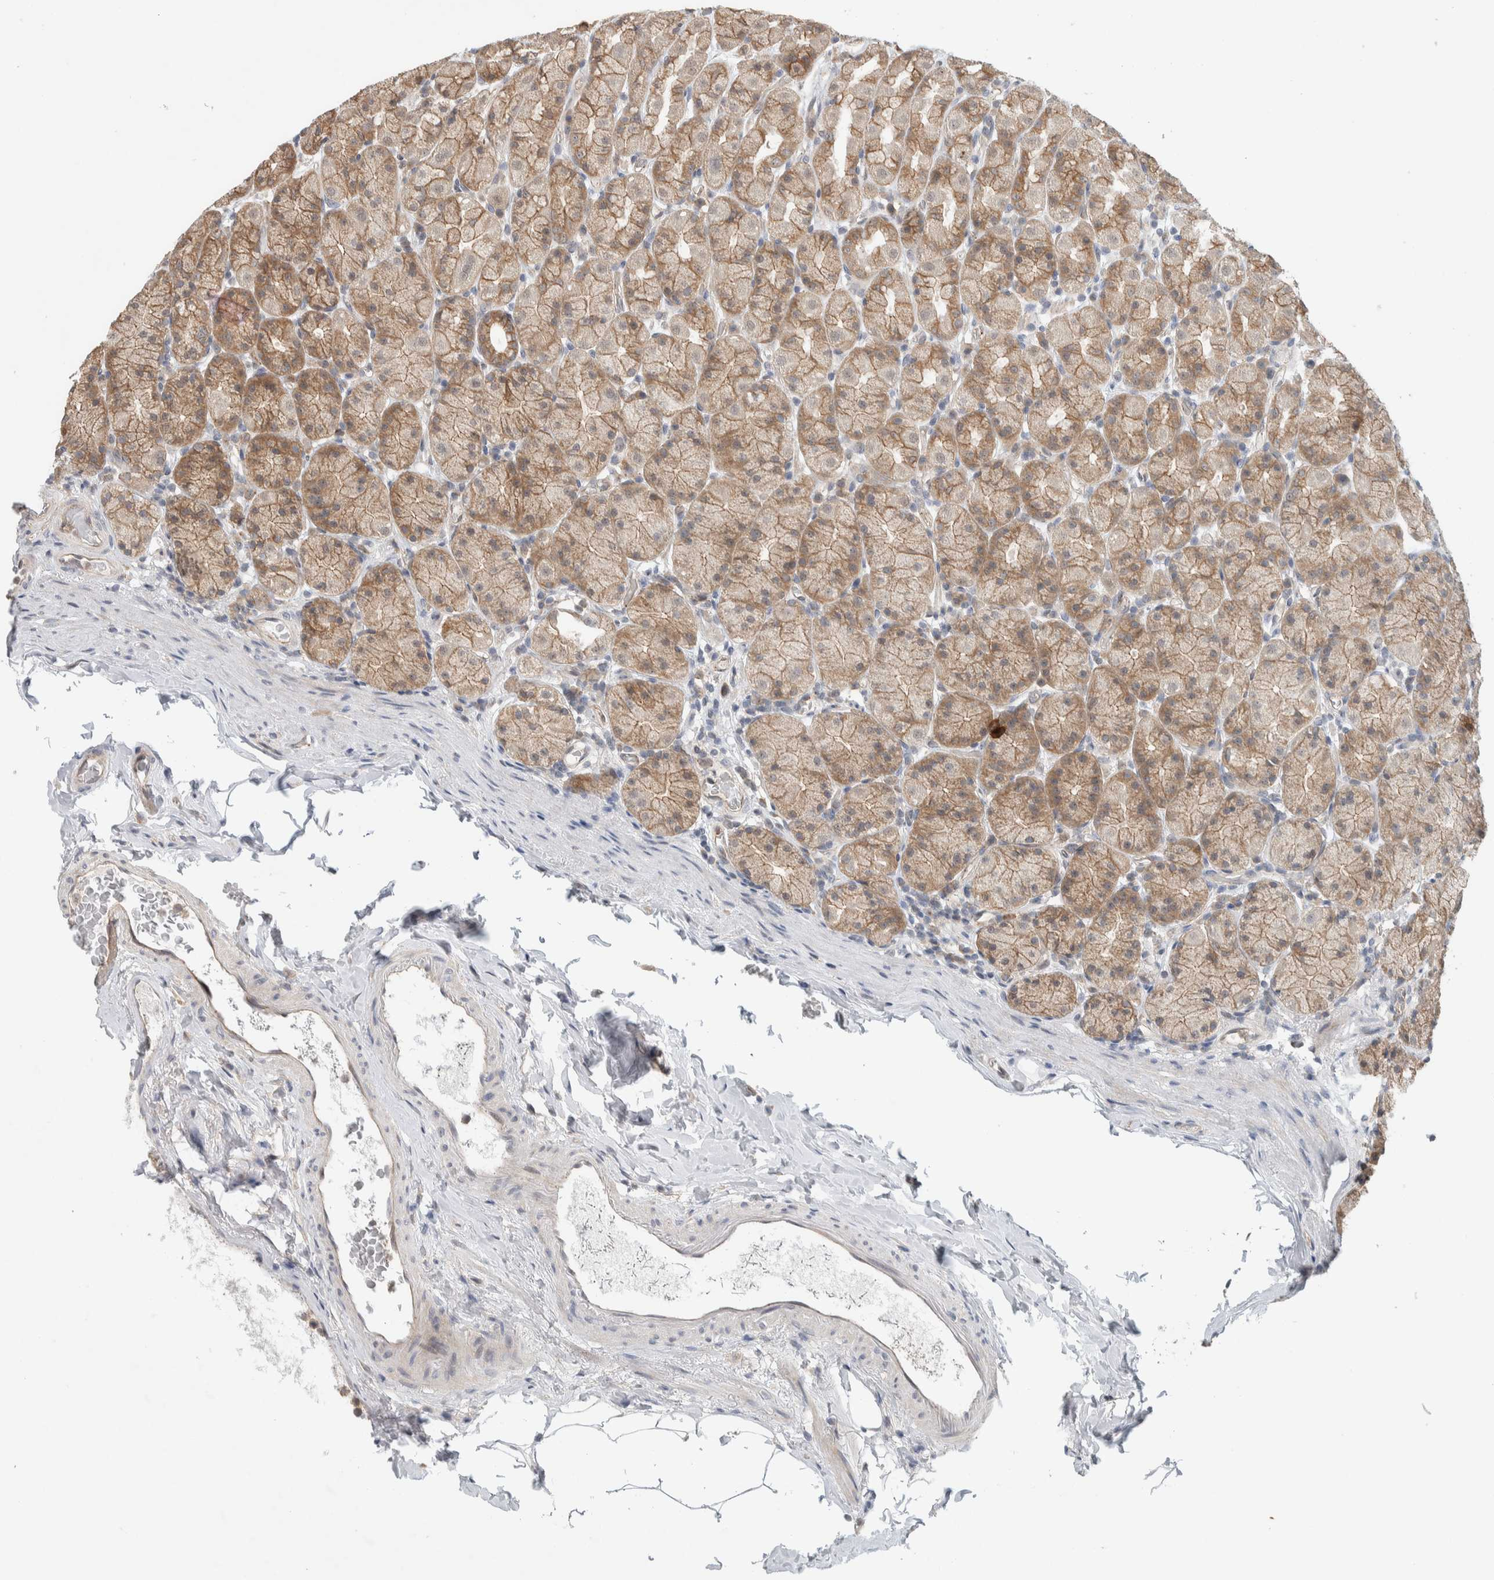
{"staining": {"intensity": "strong", "quantity": "25%-75%", "location": "cytoplasmic/membranous"}, "tissue": "stomach", "cell_type": "Glandular cells", "image_type": "normal", "snomed": [{"axis": "morphology", "description": "Normal tissue, NOS"}, {"axis": "topography", "description": "Stomach, upper"}], "caption": "Immunohistochemical staining of unremarkable human stomach displays 25%-75% levels of strong cytoplasmic/membranous protein staining in about 25%-75% of glandular cells. (DAB (3,3'-diaminobenzidine) IHC, brown staining for protein, blue staining for nuclei).", "gene": "DEPTOR", "patient": {"sex": "male", "age": 68}}